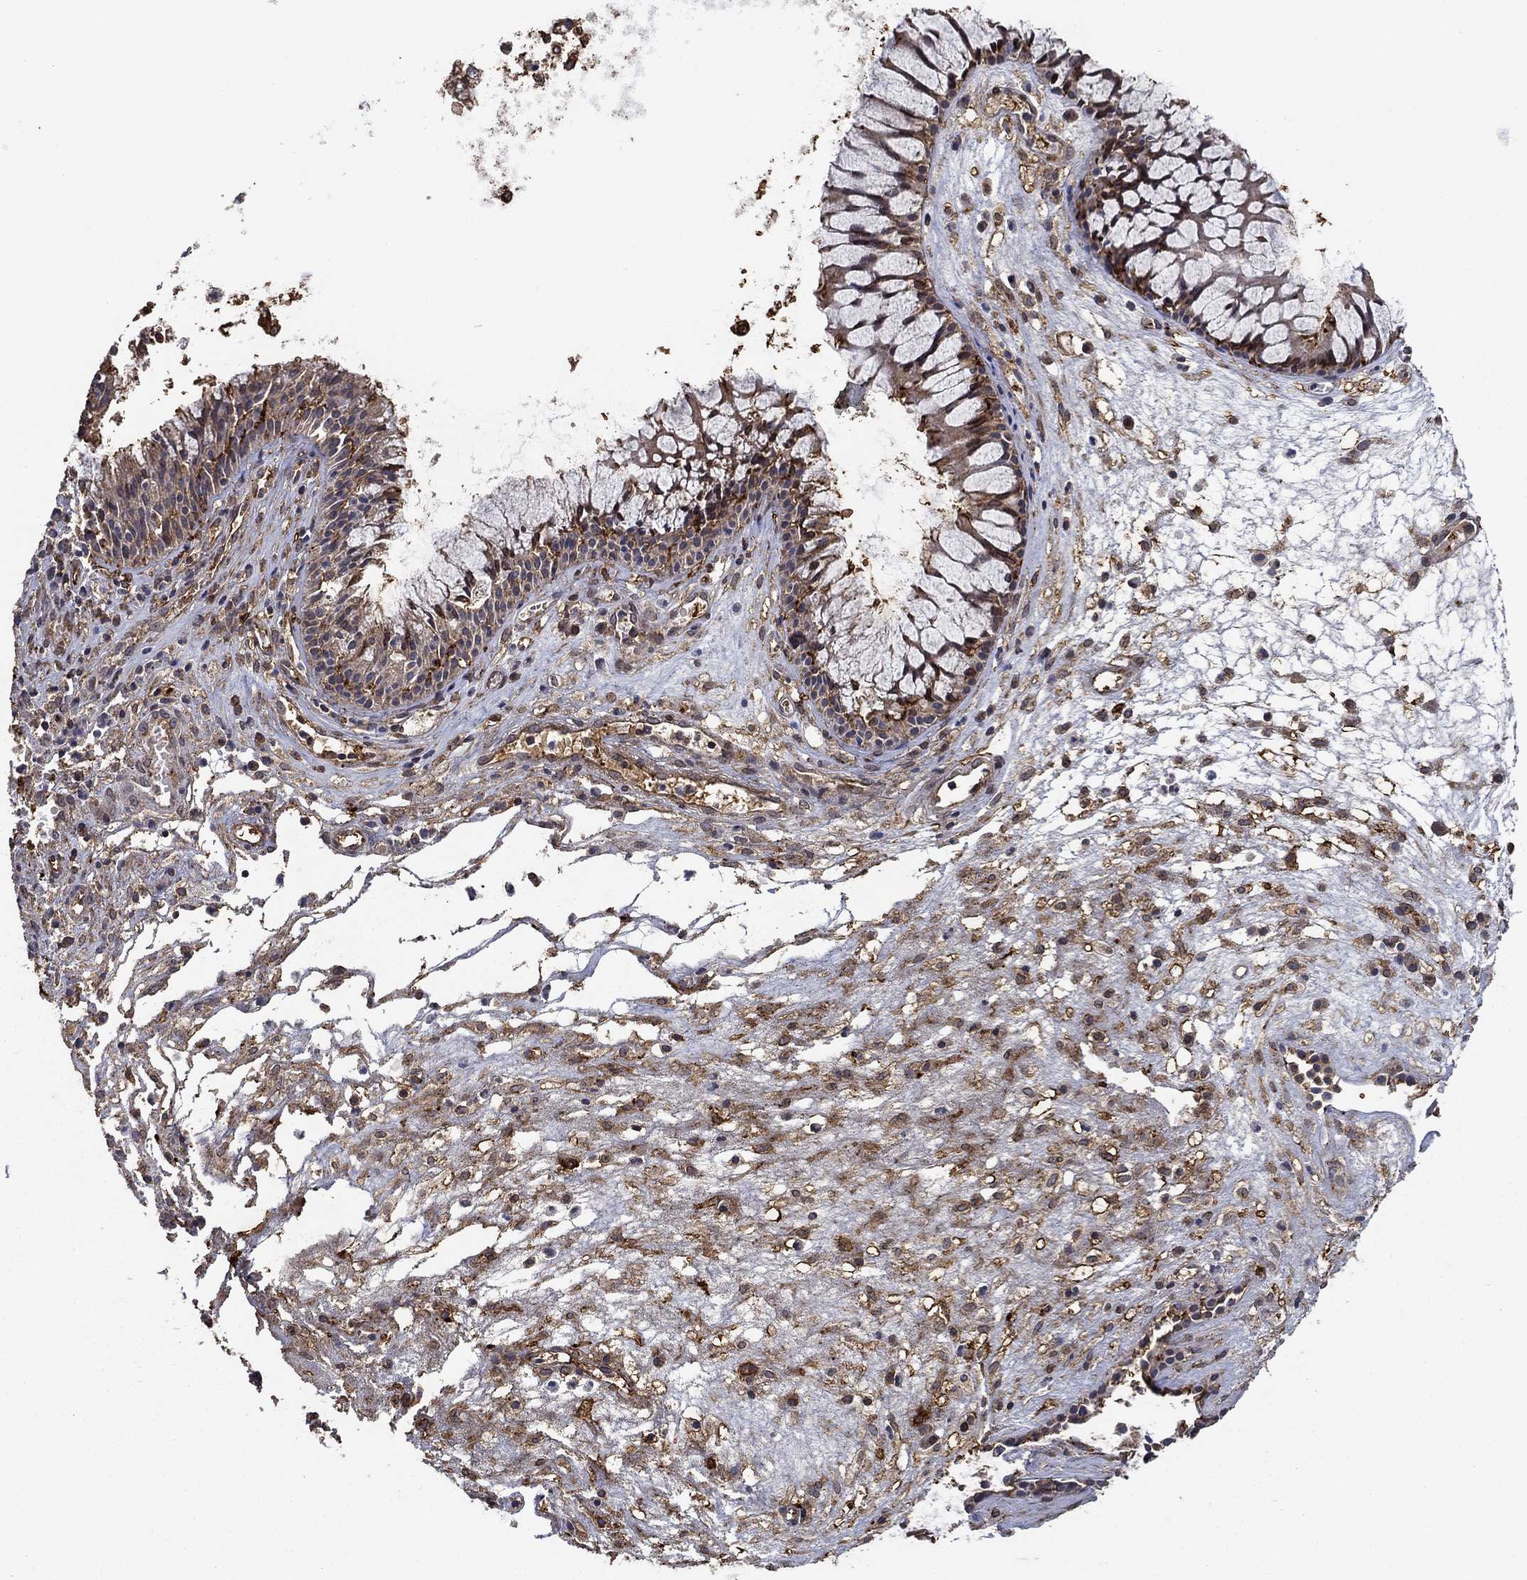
{"staining": {"intensity": "moderate", "quantity": "<25%", "location": "cytoplasmic/membranous"}, "tissue": "nasopharynx", "cell_type": "Respiratory epithelial cells", "image_type": "normal", "snomed": [{"axis": "morphology", "description": "Normal tissue, NOS"}, {"axis": "topography", "description": "Nasopharynx"}], "caption": "DAB (3,3'-diaminobenzidine) immunohistochemical staining of normal human nasopharynx displays moderate cytoplasmic/membranous protein positivity in about <25% of respiratory epithelial cells.", "gene": "IFRD1", "patient": {"sex": "female", "age": 47}}